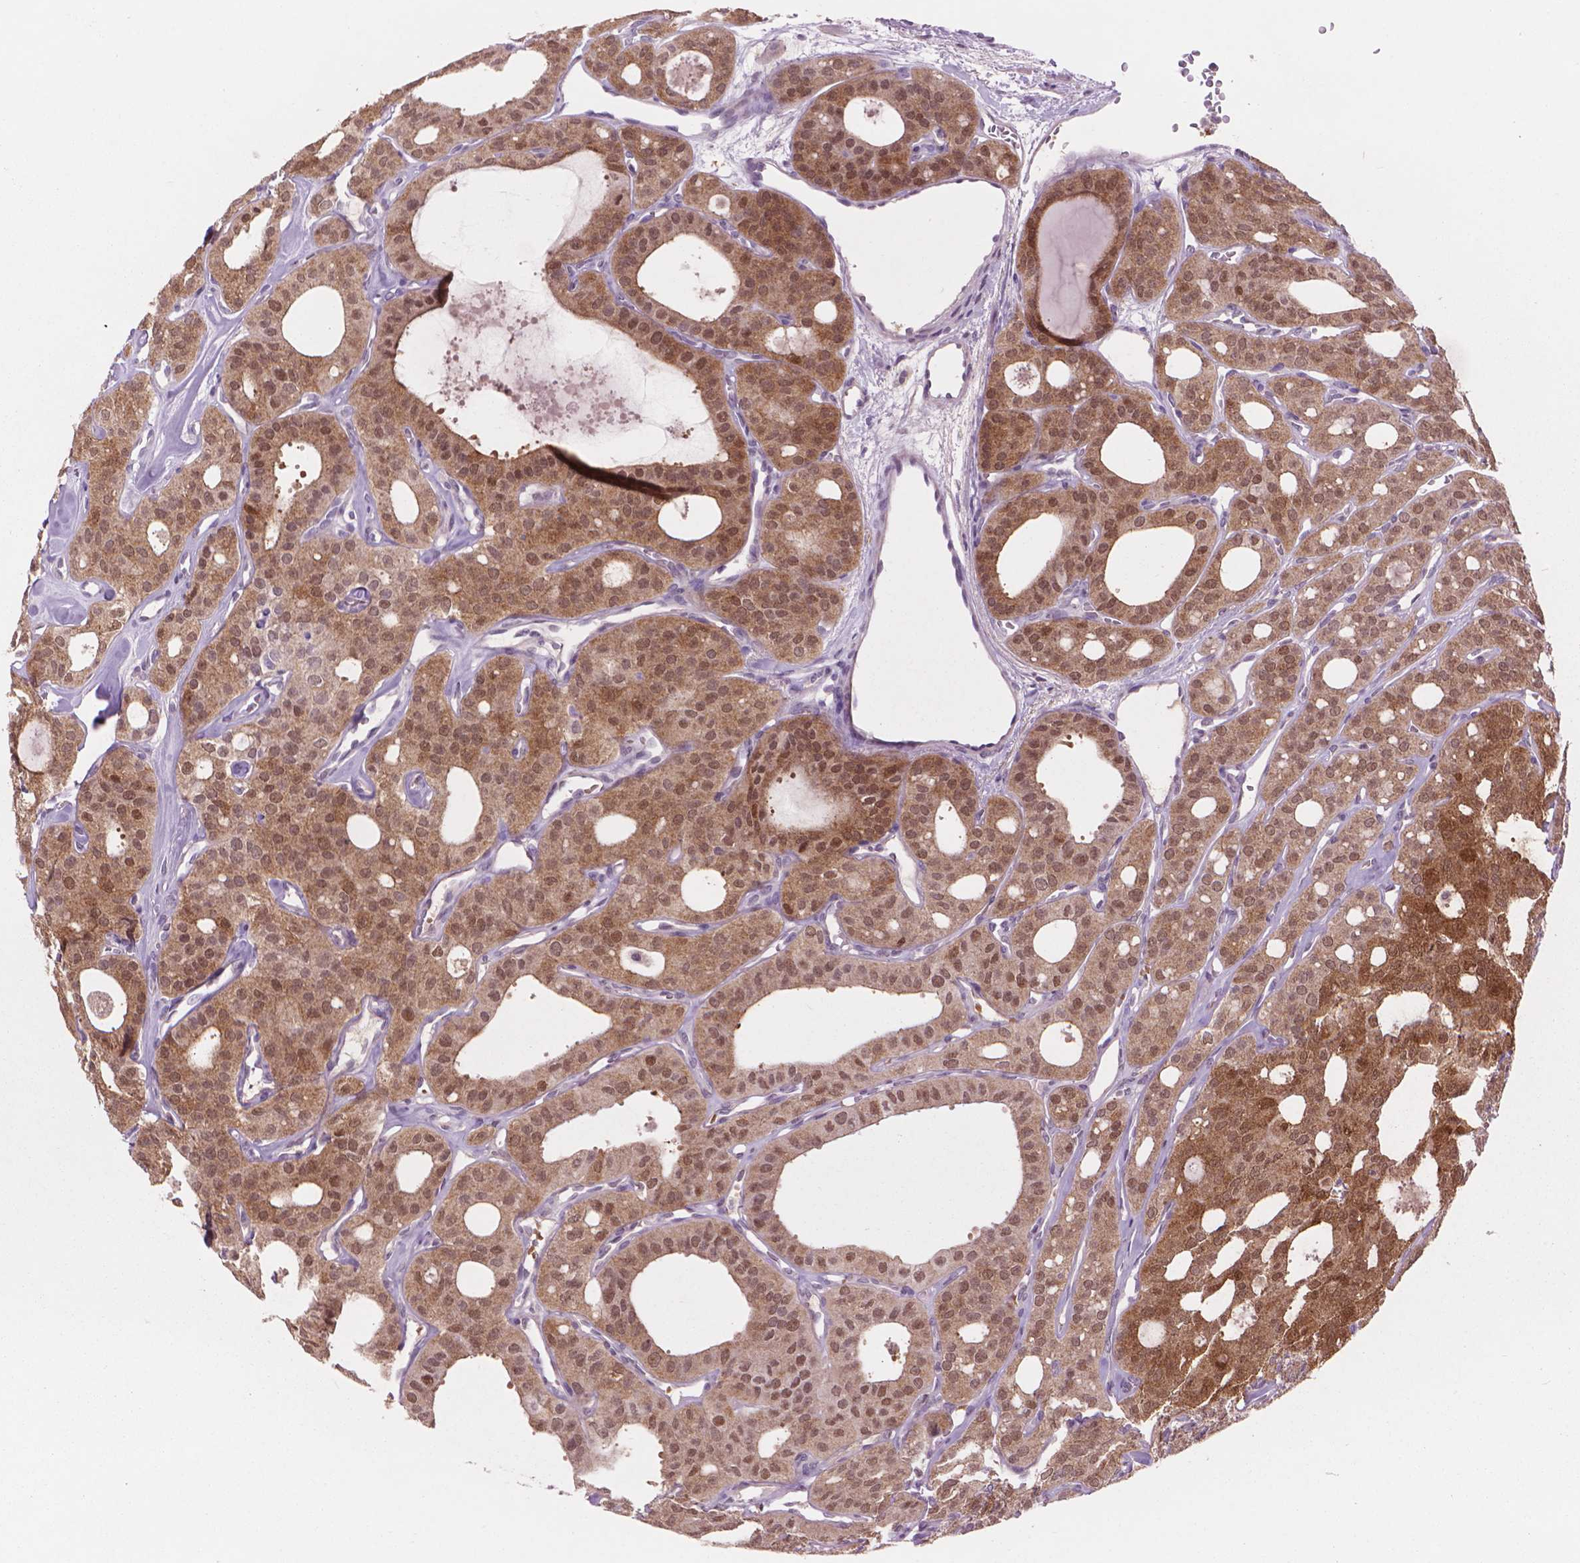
{"staining": {"intensity": "moderate", "quantity": ">75%", "location": "cytoplasmic/membranous,nuclear"}, "tissue": "thyroid cancer", "cell_type": "Tumor cells", "image_type": "cancer", "snomed": [{"axis": "morphology", "description": "Follicular adenoma carcinoma, NOS"}, {"axis": "topography", "description": "Thyroid gland"}], "caption": "Human thyroid cancer stained with a brown dye displays moderate cytoplasmic/membranous and nuclear positive expression in approximately >75% of tumor cells.", "gene": "ENO2", "patient": {"sex": "male", "age": 75}}